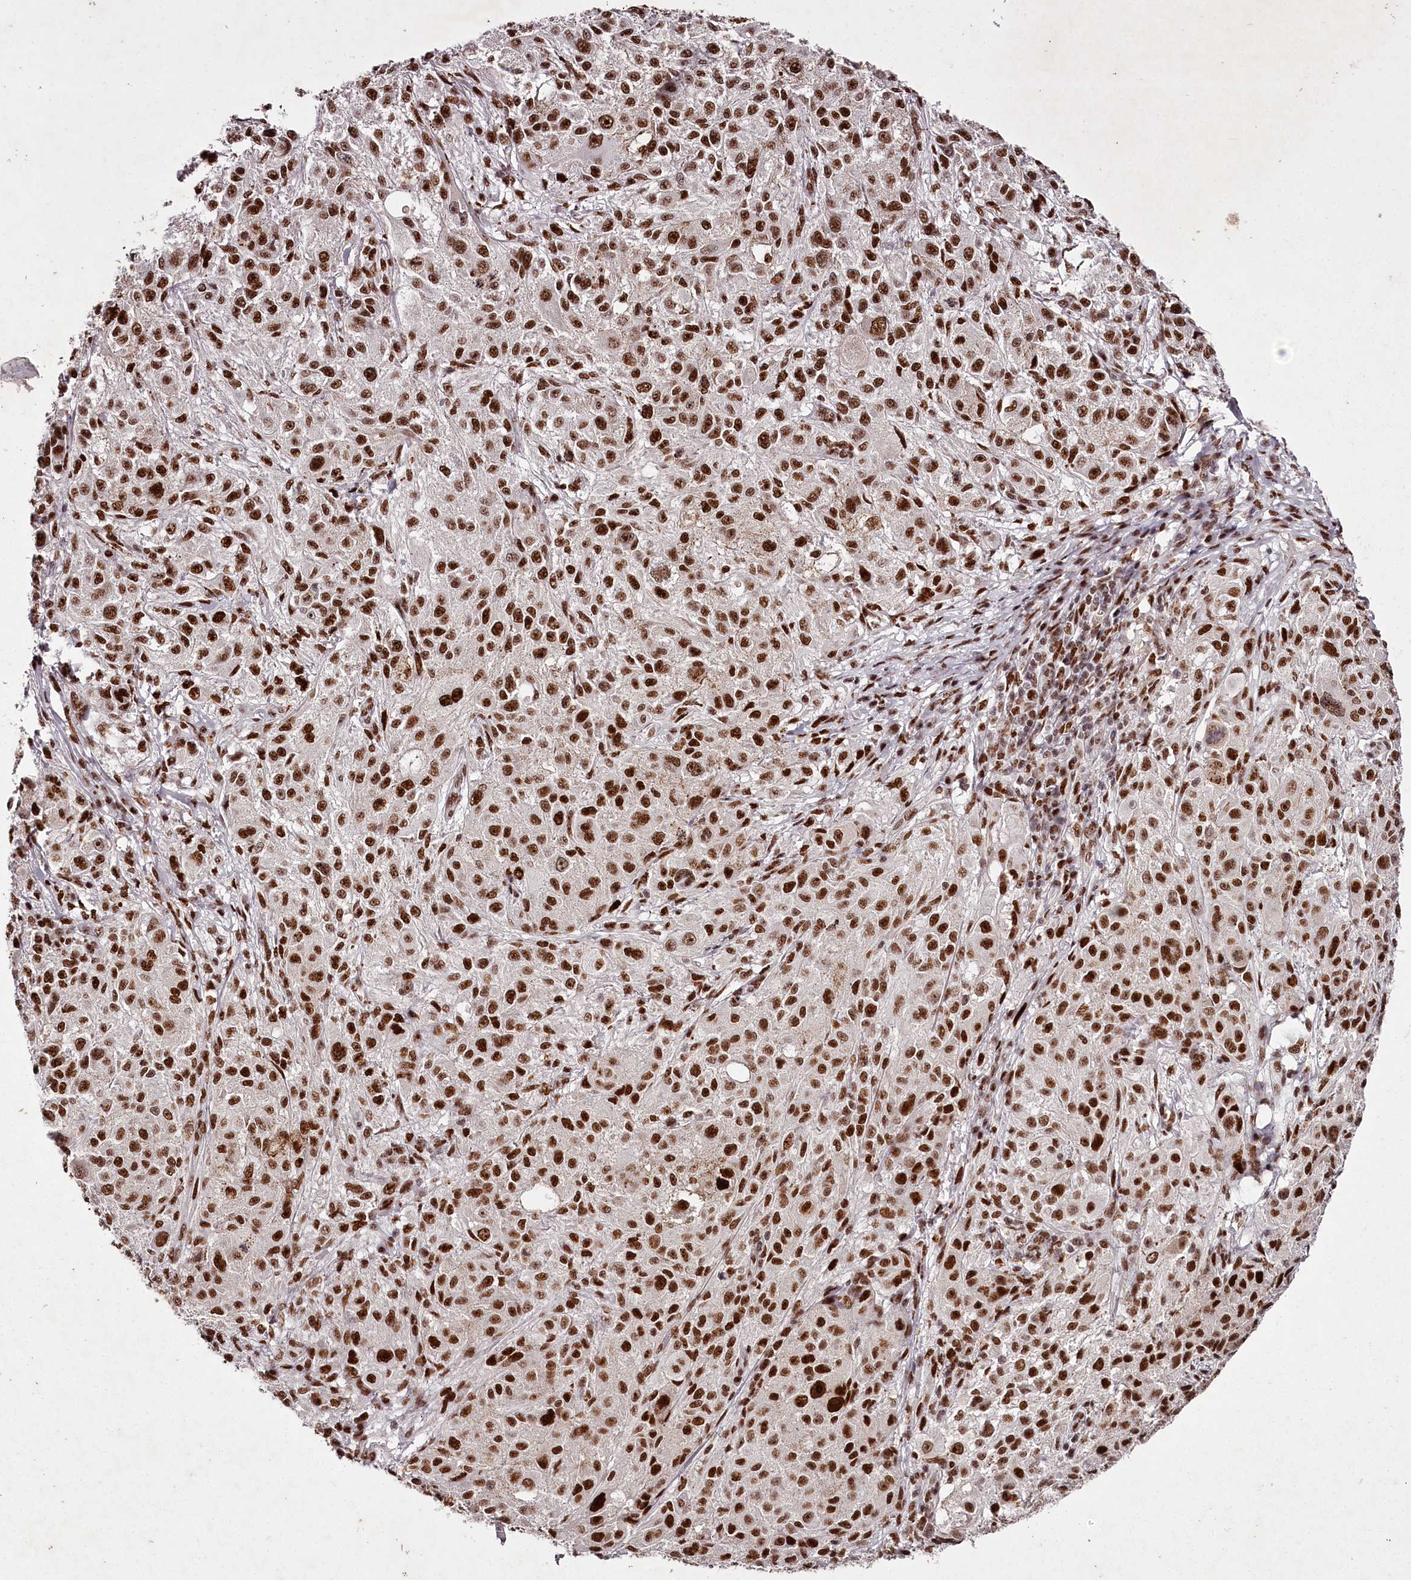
{"staining": {"intensity": "strong", "quantity": ">75%", "location": "nuclear"}, "tissue": "melanoma", "cell_type": "Tumor cells", "image_type": "cancer", "snomed": [{"axis": "morphology", "description": "Necrosis, NOS"}, {"axis": "morphology", "description": "Malignant melanoma, NOS"}, {"axis": "topography", "description": "Skin"}], "caption": "Tumor cells show high levels of strong nuclear expression in about >75% of cells in human melanoma.", "gene": "PSPC1", "patient": {"sex": "female", "age": 87}}